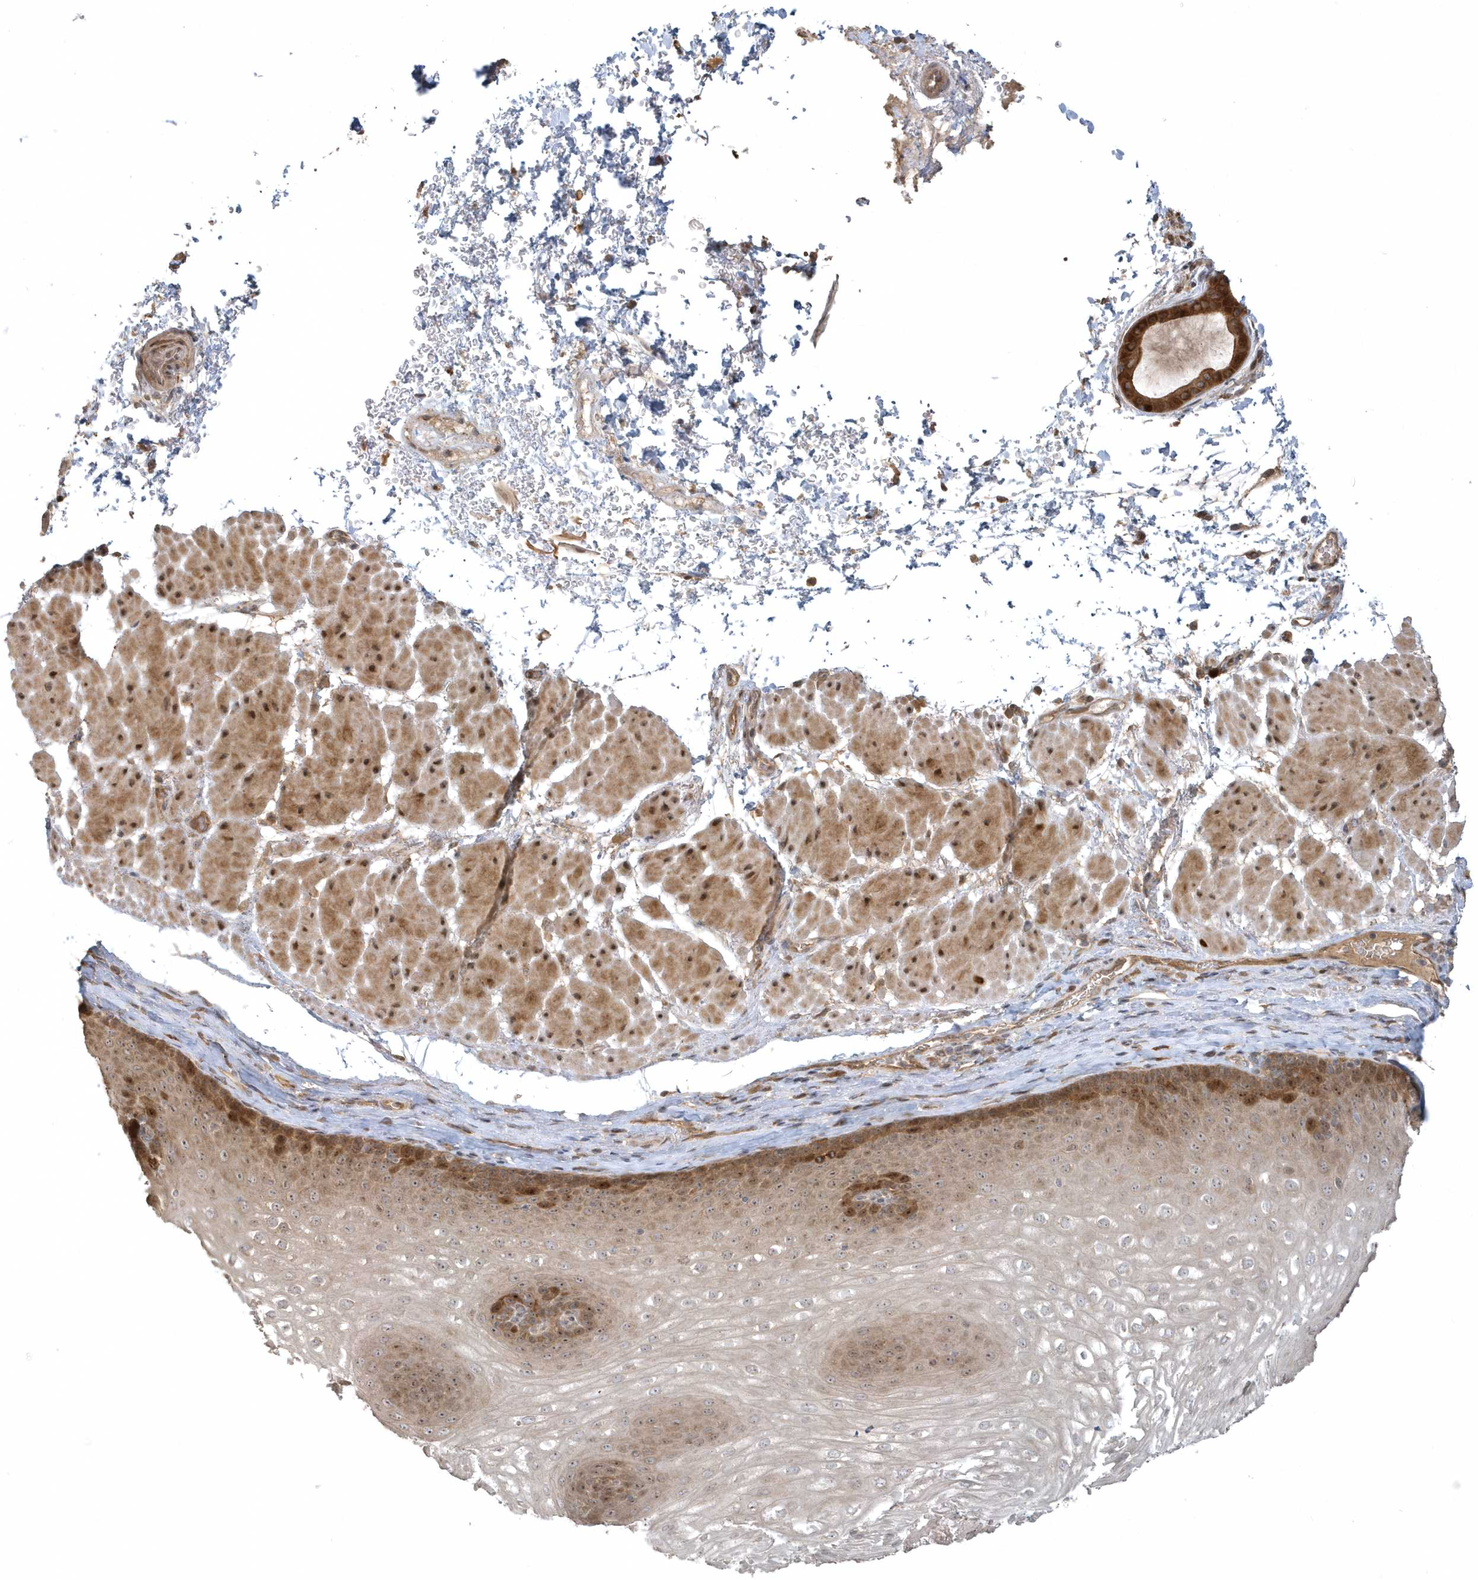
{"staining": {"intensity": "moderate", "quantity": ">75%", "location": "cytoplasmic/membranous,nuclear"}, "tissue": "esophagus", "cell_type": "Squamous epithelial cells", "image_type": "normal", "snomed": [{"axis": "morphology", "description": "Normal tissue, NOS"}, {"axis": "topography", "description": "Esophagus"}], "caption": "An immunohistochemistry histopathology image of benign tissue is shown. Protein staining in brown shows moderate cytoplasmic/membranous,nuclear positivity in esophagus within squamous epithelial cells. The staining is performed using DAB brown chromogen to label protein expression. The nuclei are counter-stained blue using hematoxylin.", "gene": "TRAIP", "patient": {"sex": "female", "age": 66}}